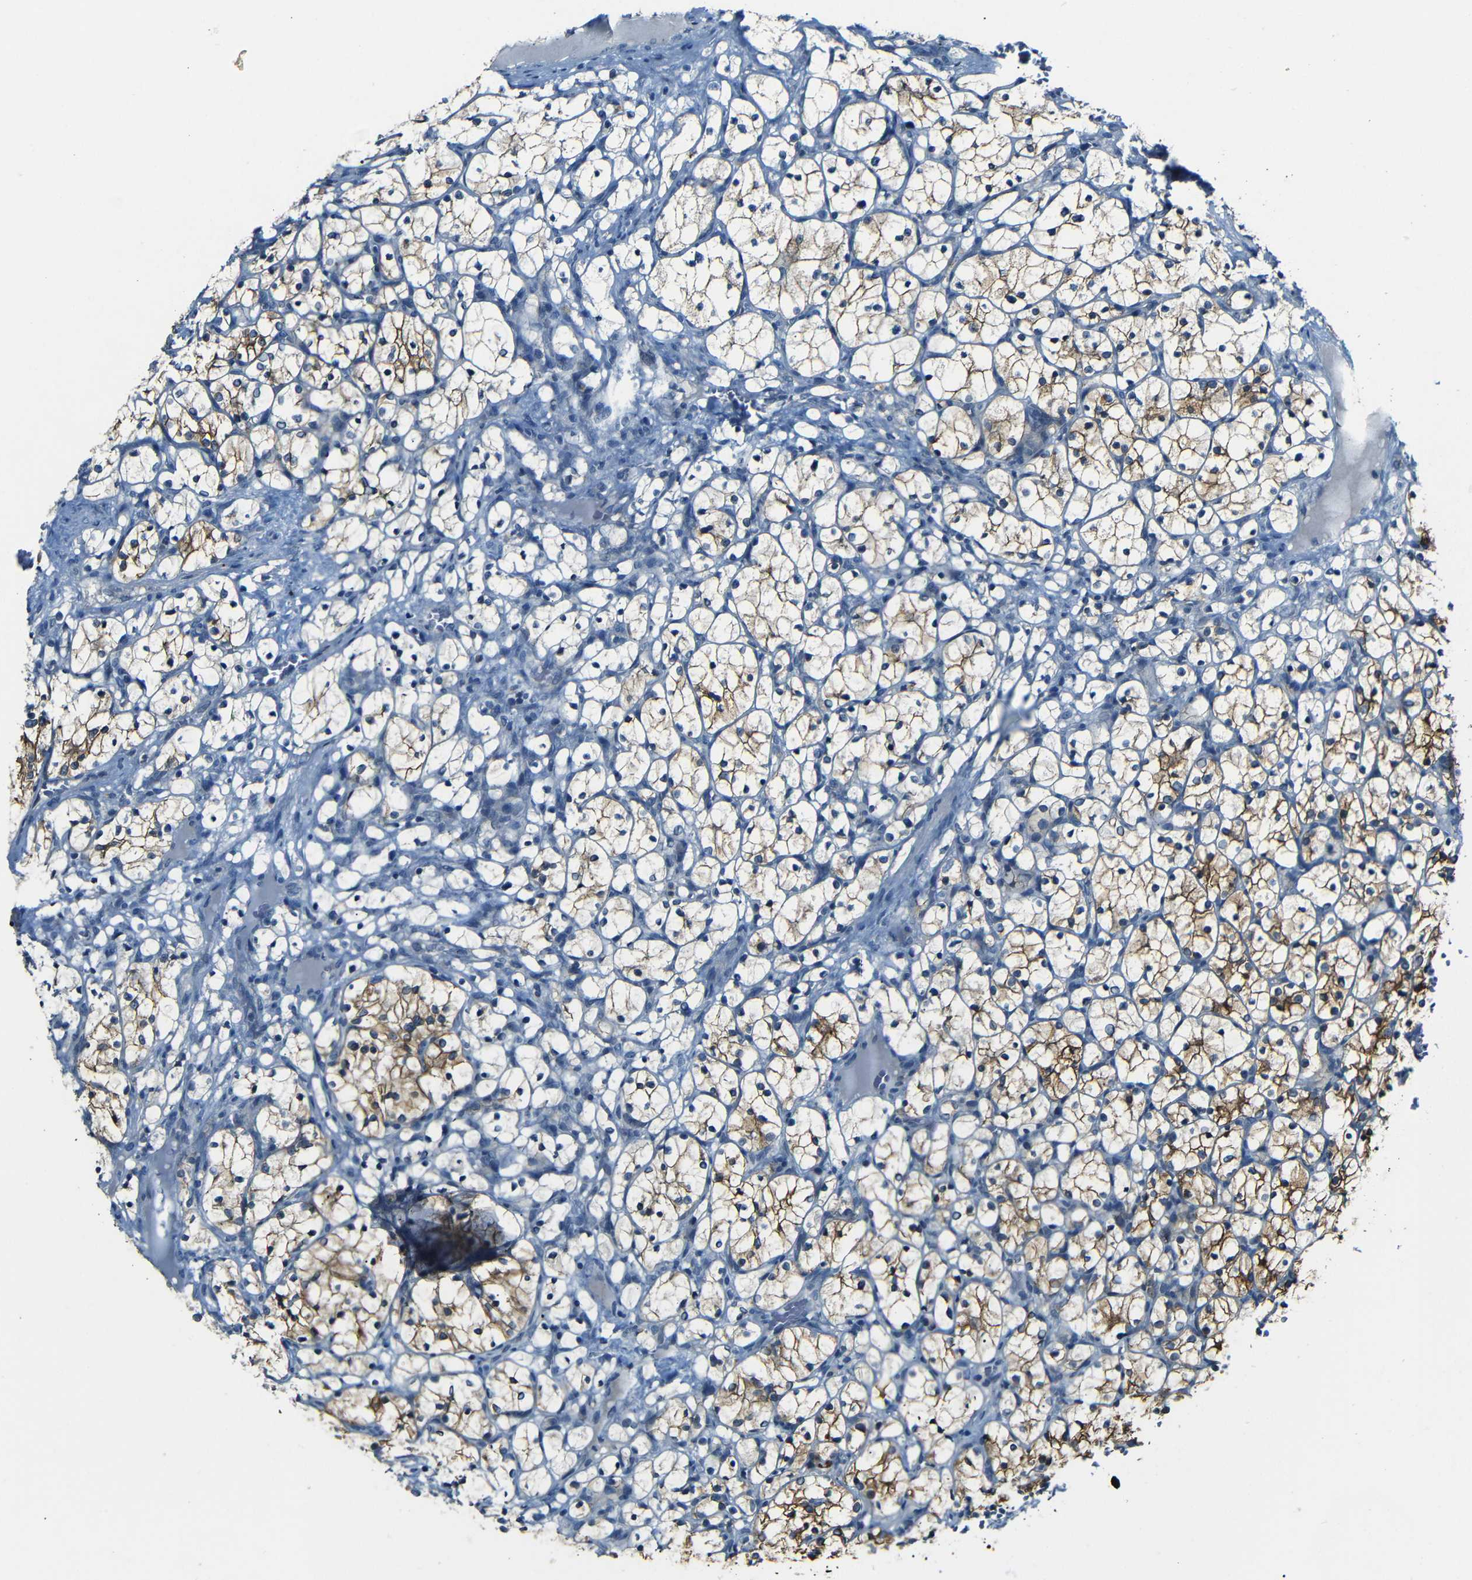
{"staining": {"intensity": "strong", "quantity": "25%-75%", "location": "cytoplasmic/membranous"}, "tissue": "renal cancer", "cell_type": "Tumor cells", "image_type": "cancer", "snomed": [{"axis": "morphology", "description": "Adenocarcinoma, NOS"}, {"axis": "topography", "description": "Kidney"}], "caption": "Protein staining of renal cancer (adenocarcinoma) tissue demonstrates strong cytoplasmic/membranous staining in about 25%-75% of tumor cells.", "gene": "ANK3", "patient": {"sex": "female", "age": 69}}